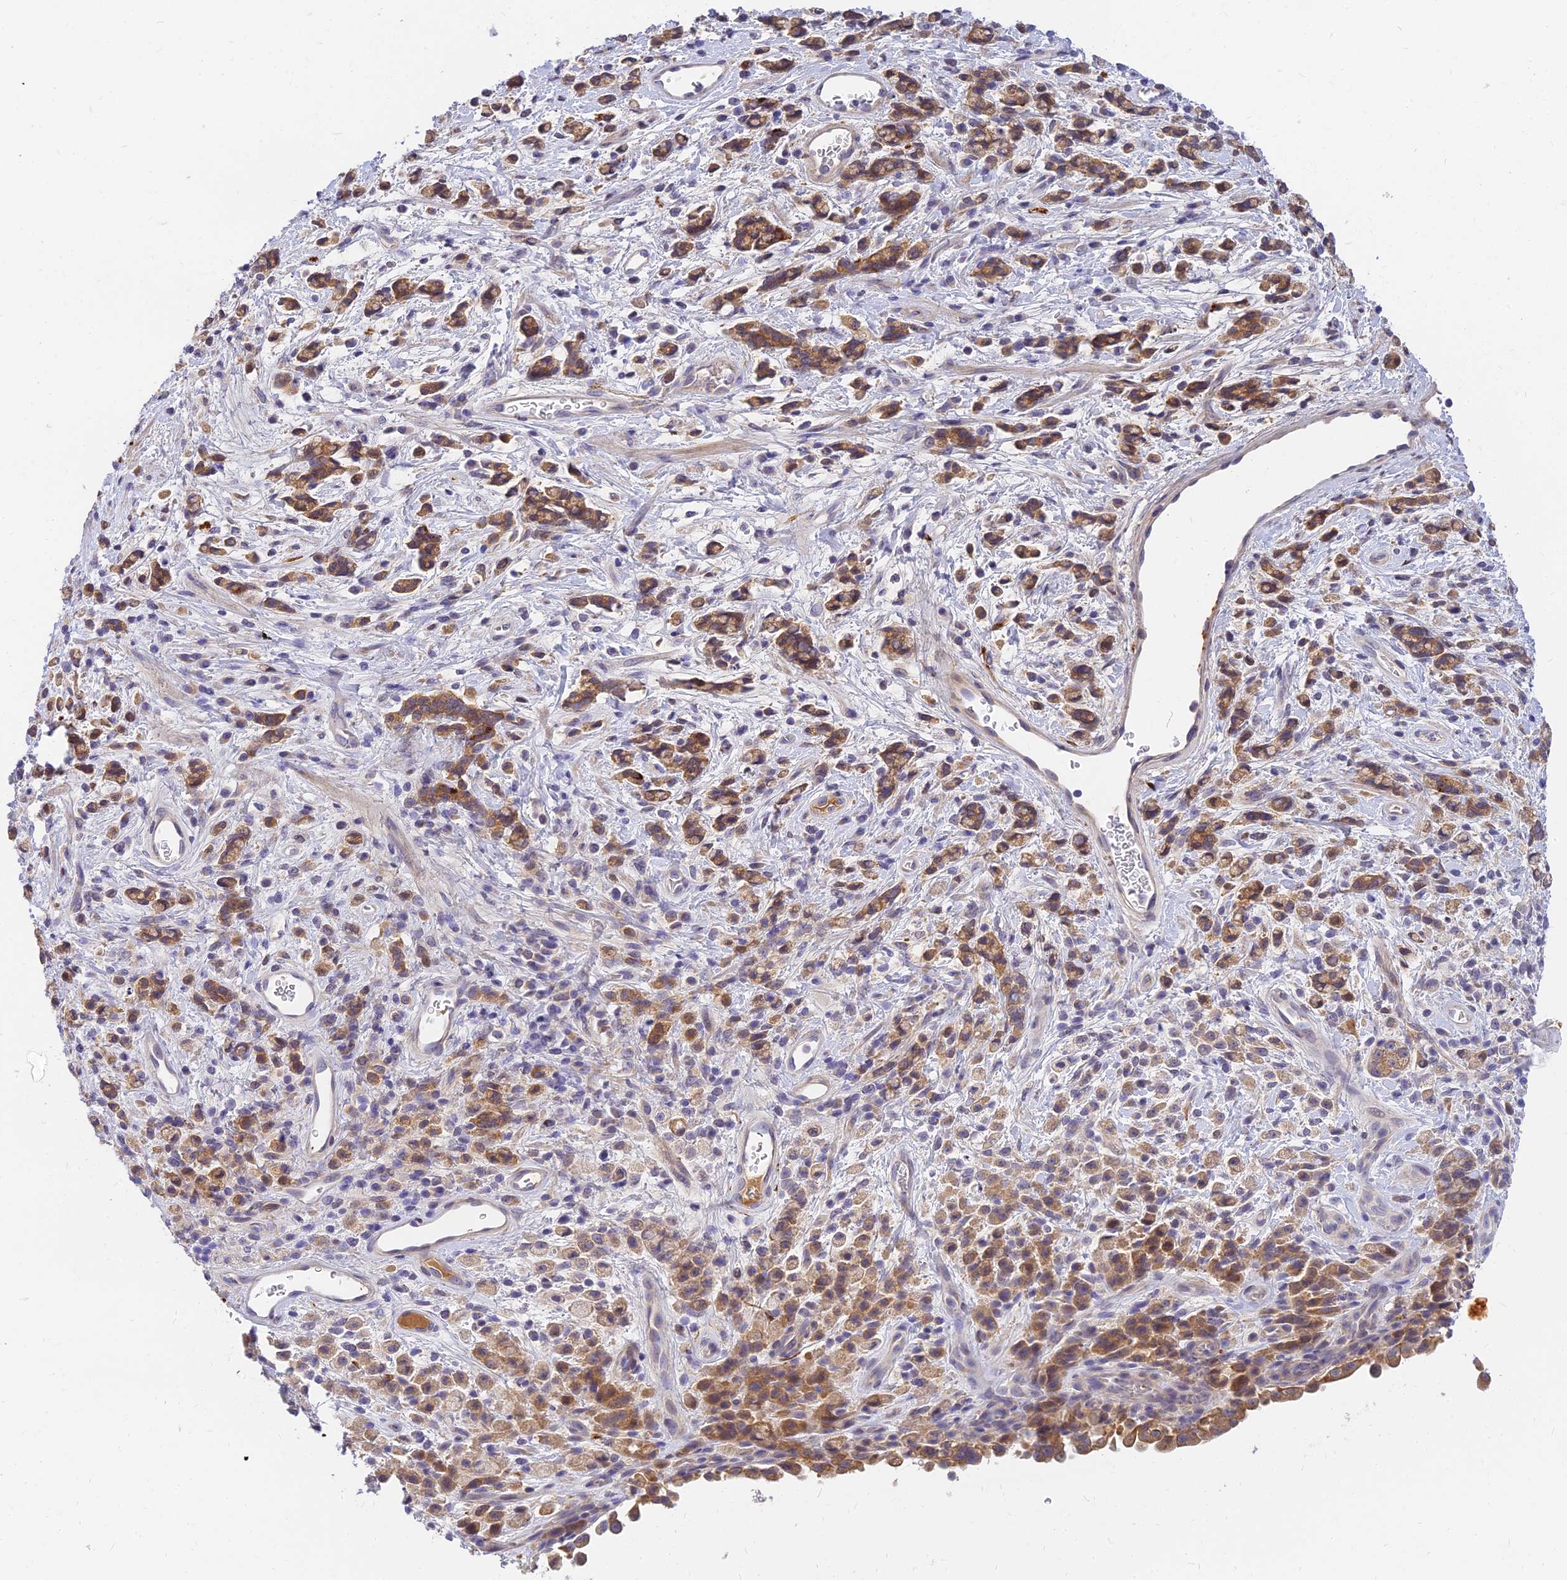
{"staining": {"intensity": "moderate", "quantity": ">75%", "location": "cytoplasmic/membranous"}, "tissue": "stomach cancer", "cell_type": "Tumor cells", "image_type": "cancer", "snomed": [{"axis": "morphology", "description": "Adenocarcinoma, NOS"}, {"axis": "topography", "description": "Stomach"}], "caption": "Stomach cancer (adenocarcinoma) stained with IHC exhibits moderate cytoplasmic/membranous expression in about >75% of tumor cells. (brown staining indicates protein expression, while blue staining denotes nuclei).", "gene": "ANKS4B", "patient": {"sex": "female", "age": 60}}